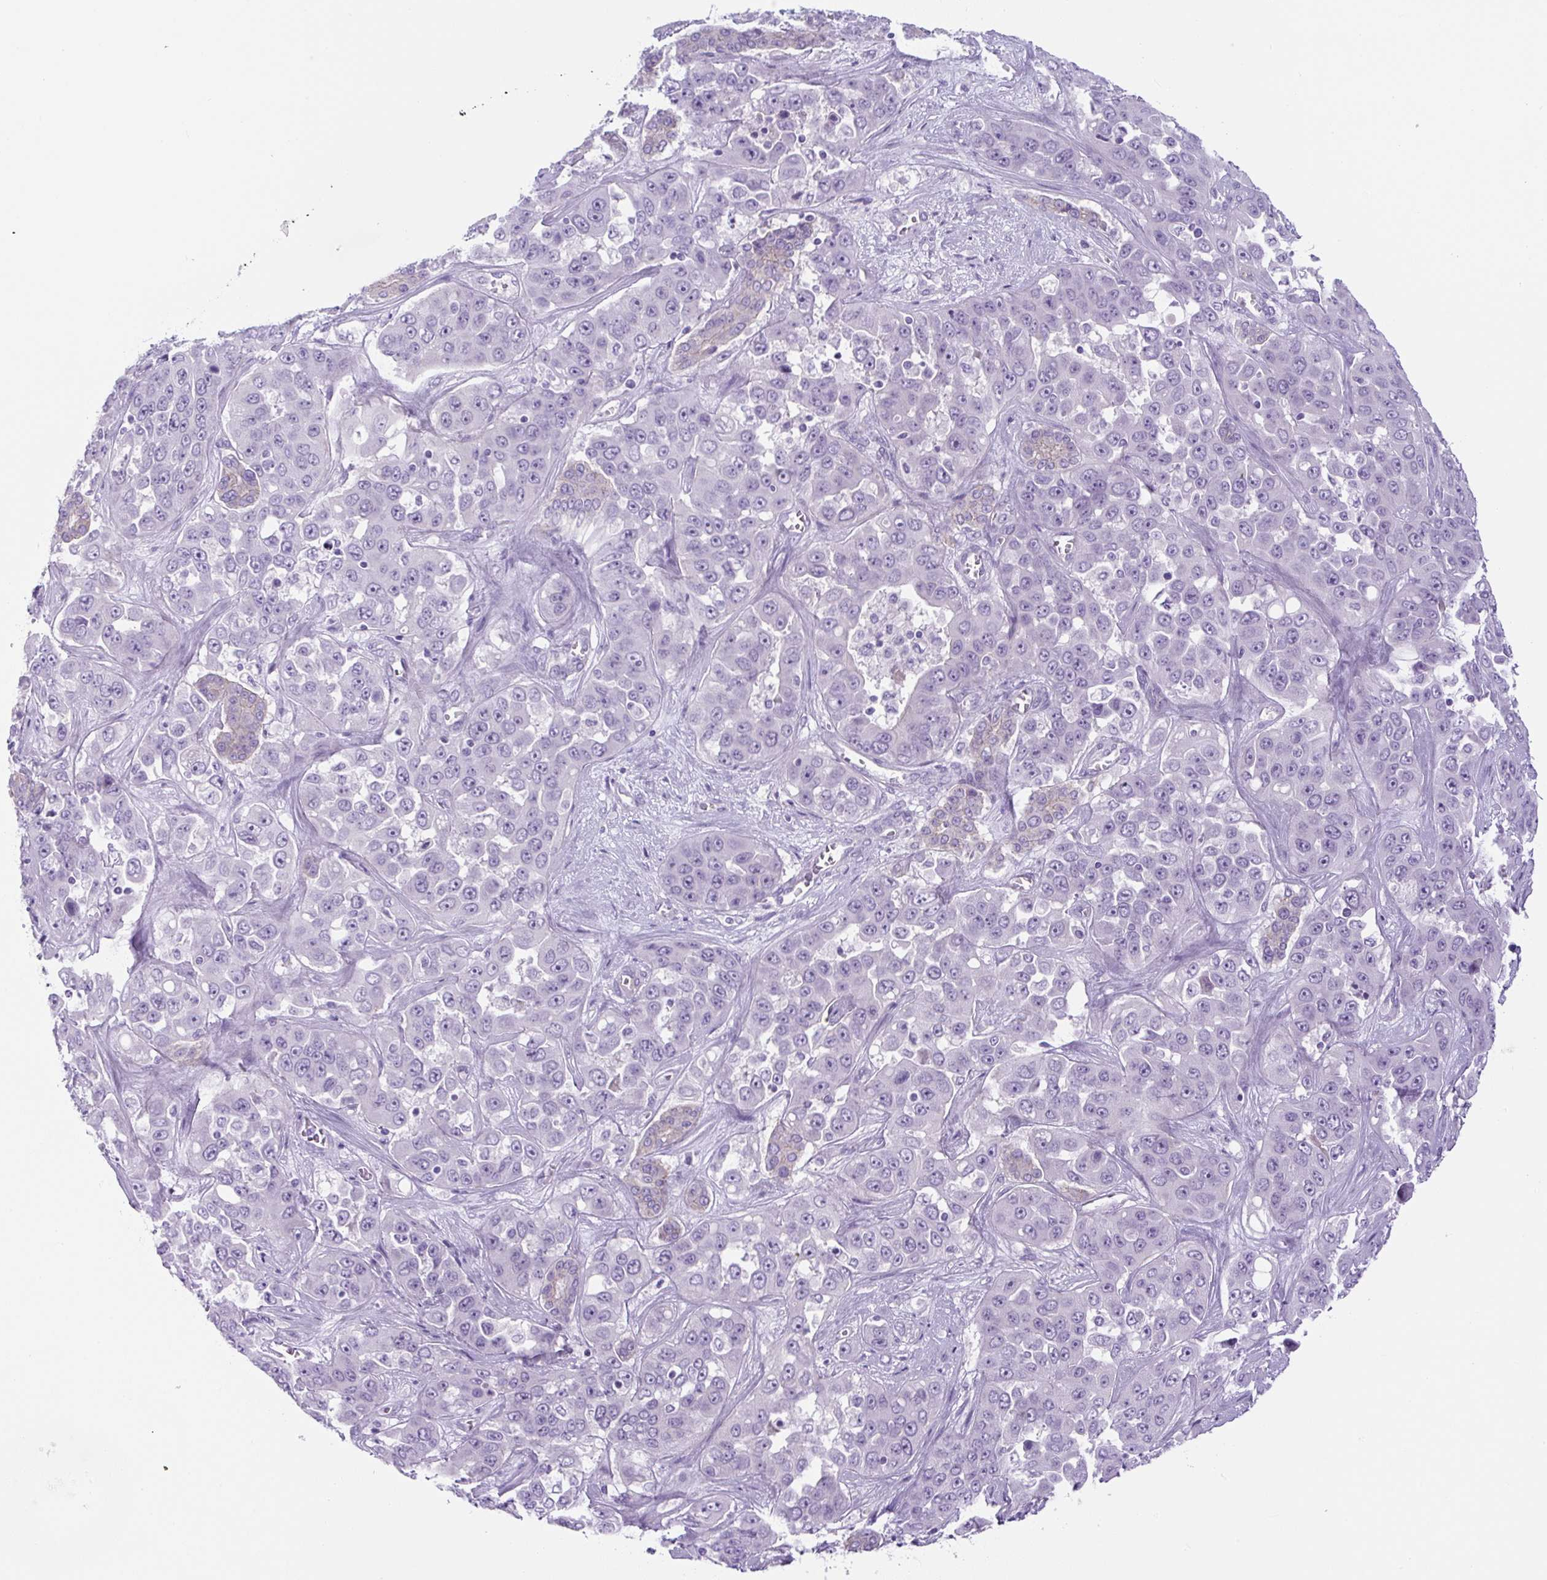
{"staining": {"intensity": "negative", "quantity": "none", "location": "none"}, "tissue": "liver cancer", "cell_type": "Tumor cells", "image_type": "cancer", "snomed": [{"axis": "morphology", "description": "Cholangiocarcinoma"}, {"axis": "topography", "description": "Liver"}], "caption": "Tumor cells are negative for protein expression in human cholangiocarcinoma (liver).", "gene": "ADAMTS19", "patient": {"sex": "female", "age": 52}}